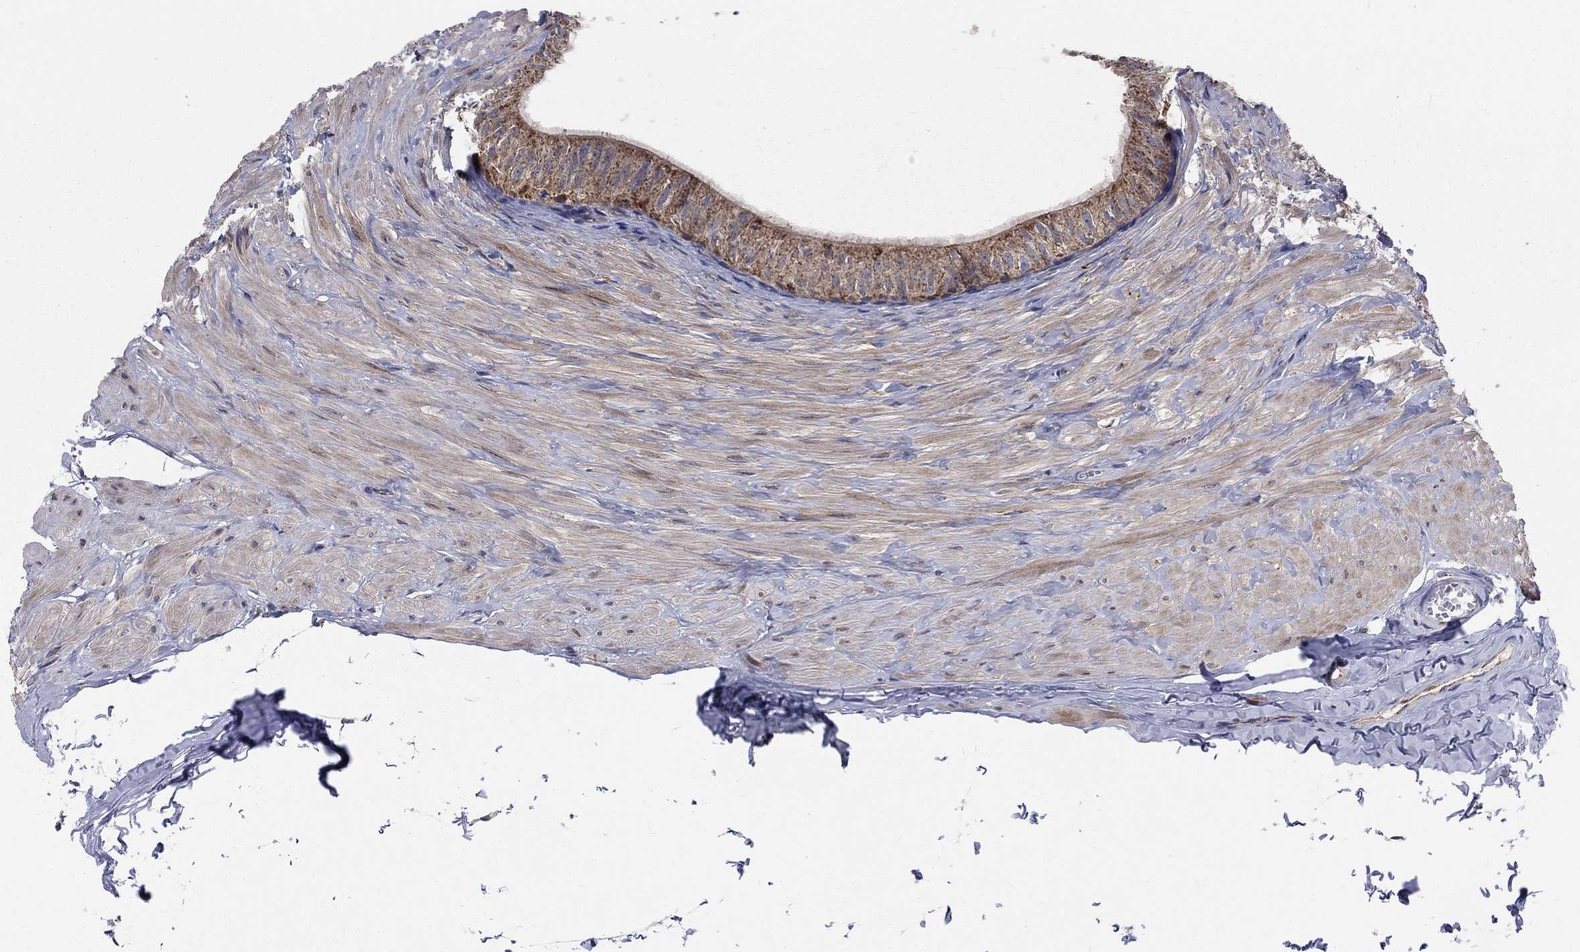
{"staining": {"intensity": "moderate", "quantity": "25%-75%", "location": "cytoplasmic/membranous"}, "tissue": "epididymis", "cell_type": "Glandular cells", "image_type": "normal", "snomed": [{"axis": "morphology", "description": "Normal tissue, NOS"}, {"axis": "topography", "description": "Epididymis"}], "caption": "Protein positivity by IHC displays moderate cytoplasmic/membranous staining in approximately 25%-75% of glandular cells in unremarkable epididymis.", "gene": "NME7", "patient": {"sex": "male", "age": 32}}